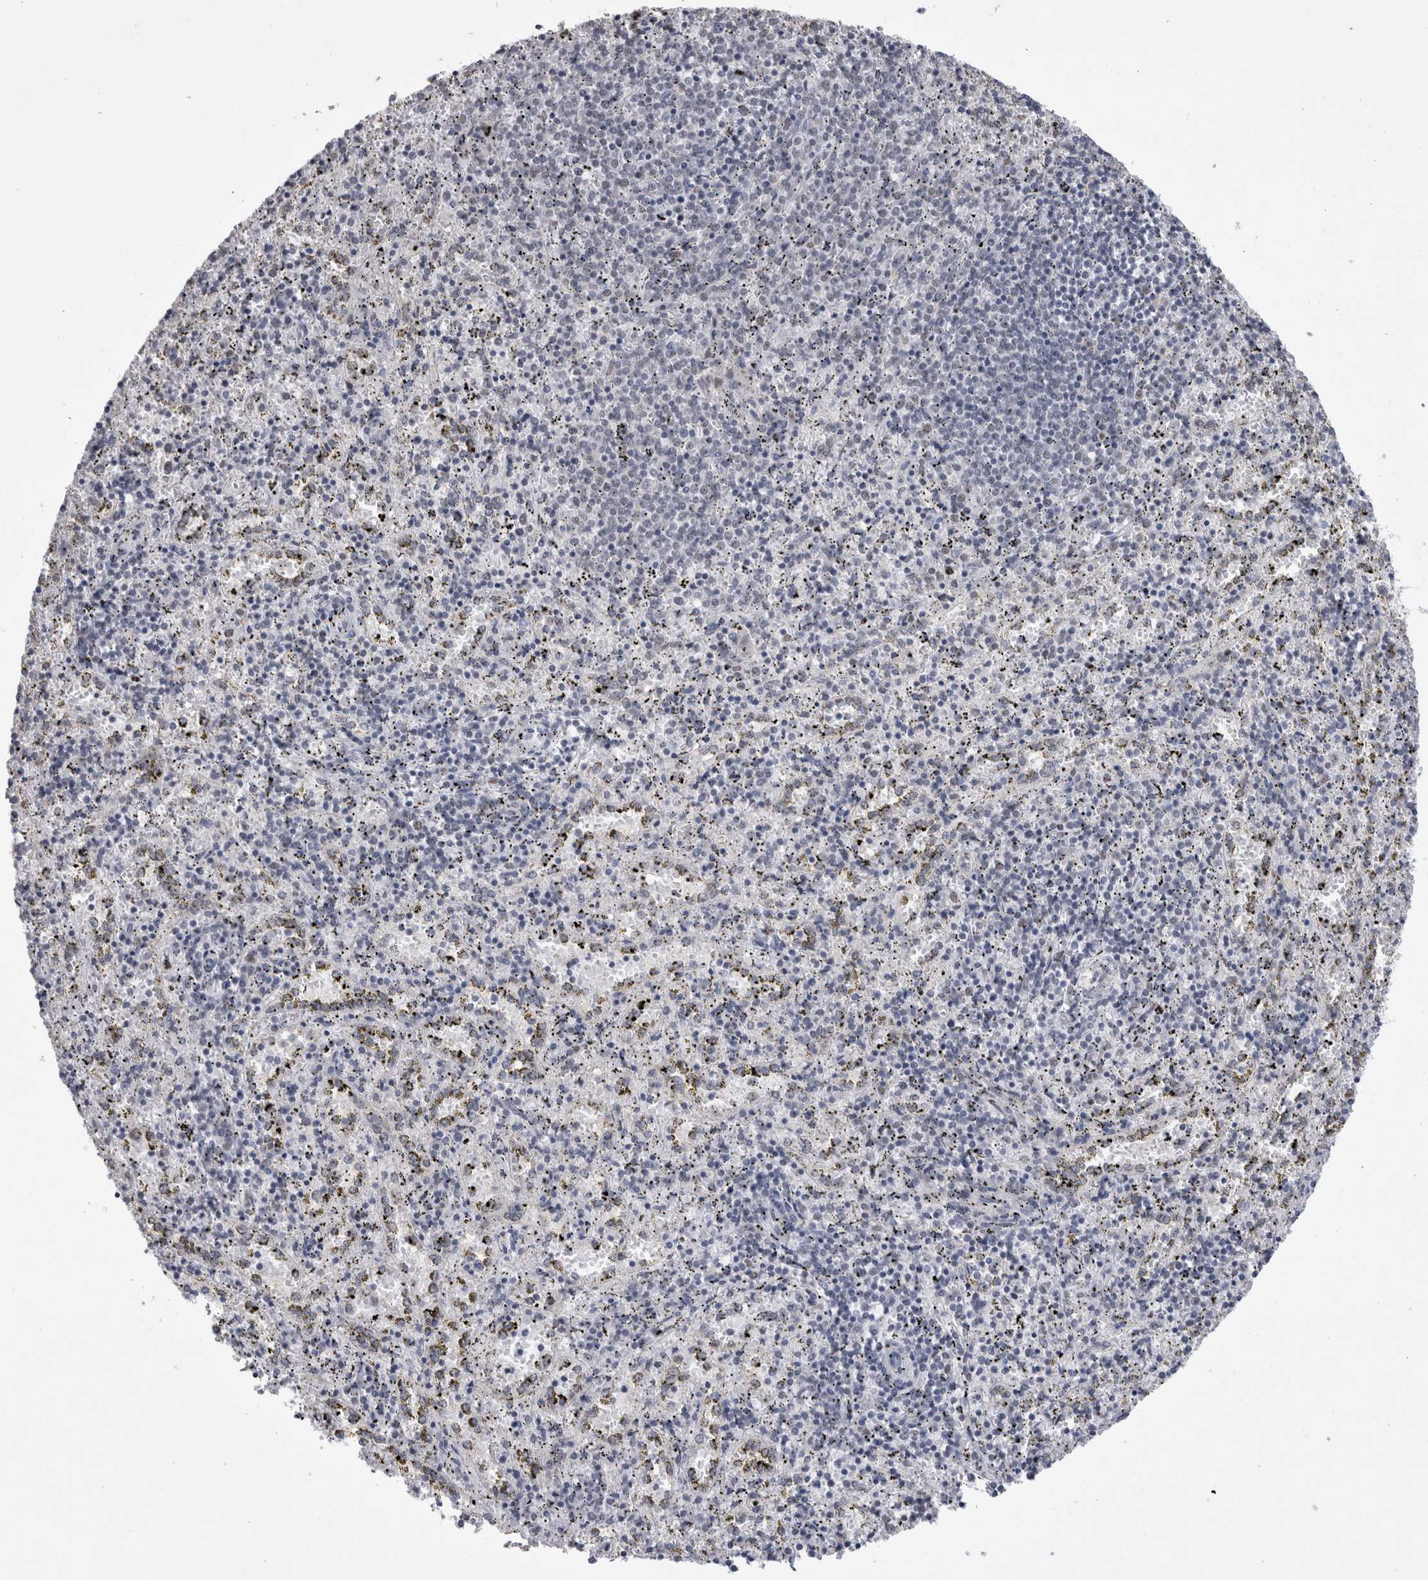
{"staining": {"intensity": "negative", "quantity": "none", "location": "none"}, "tissue": "spleen", "cell_type": "Cells in red pulp", "image_type": "normal", "snomed": [{"axis": "morphology", "description": "Normal tissue, NOS"}, {"axis": "topography", "description": "Spleen"}], "caption": "Histopathology image shows no protein expression in cells in red pulp of unremarkable spleen.", "gene": "API5", "patient": {"sex": "male", "age": 11}}